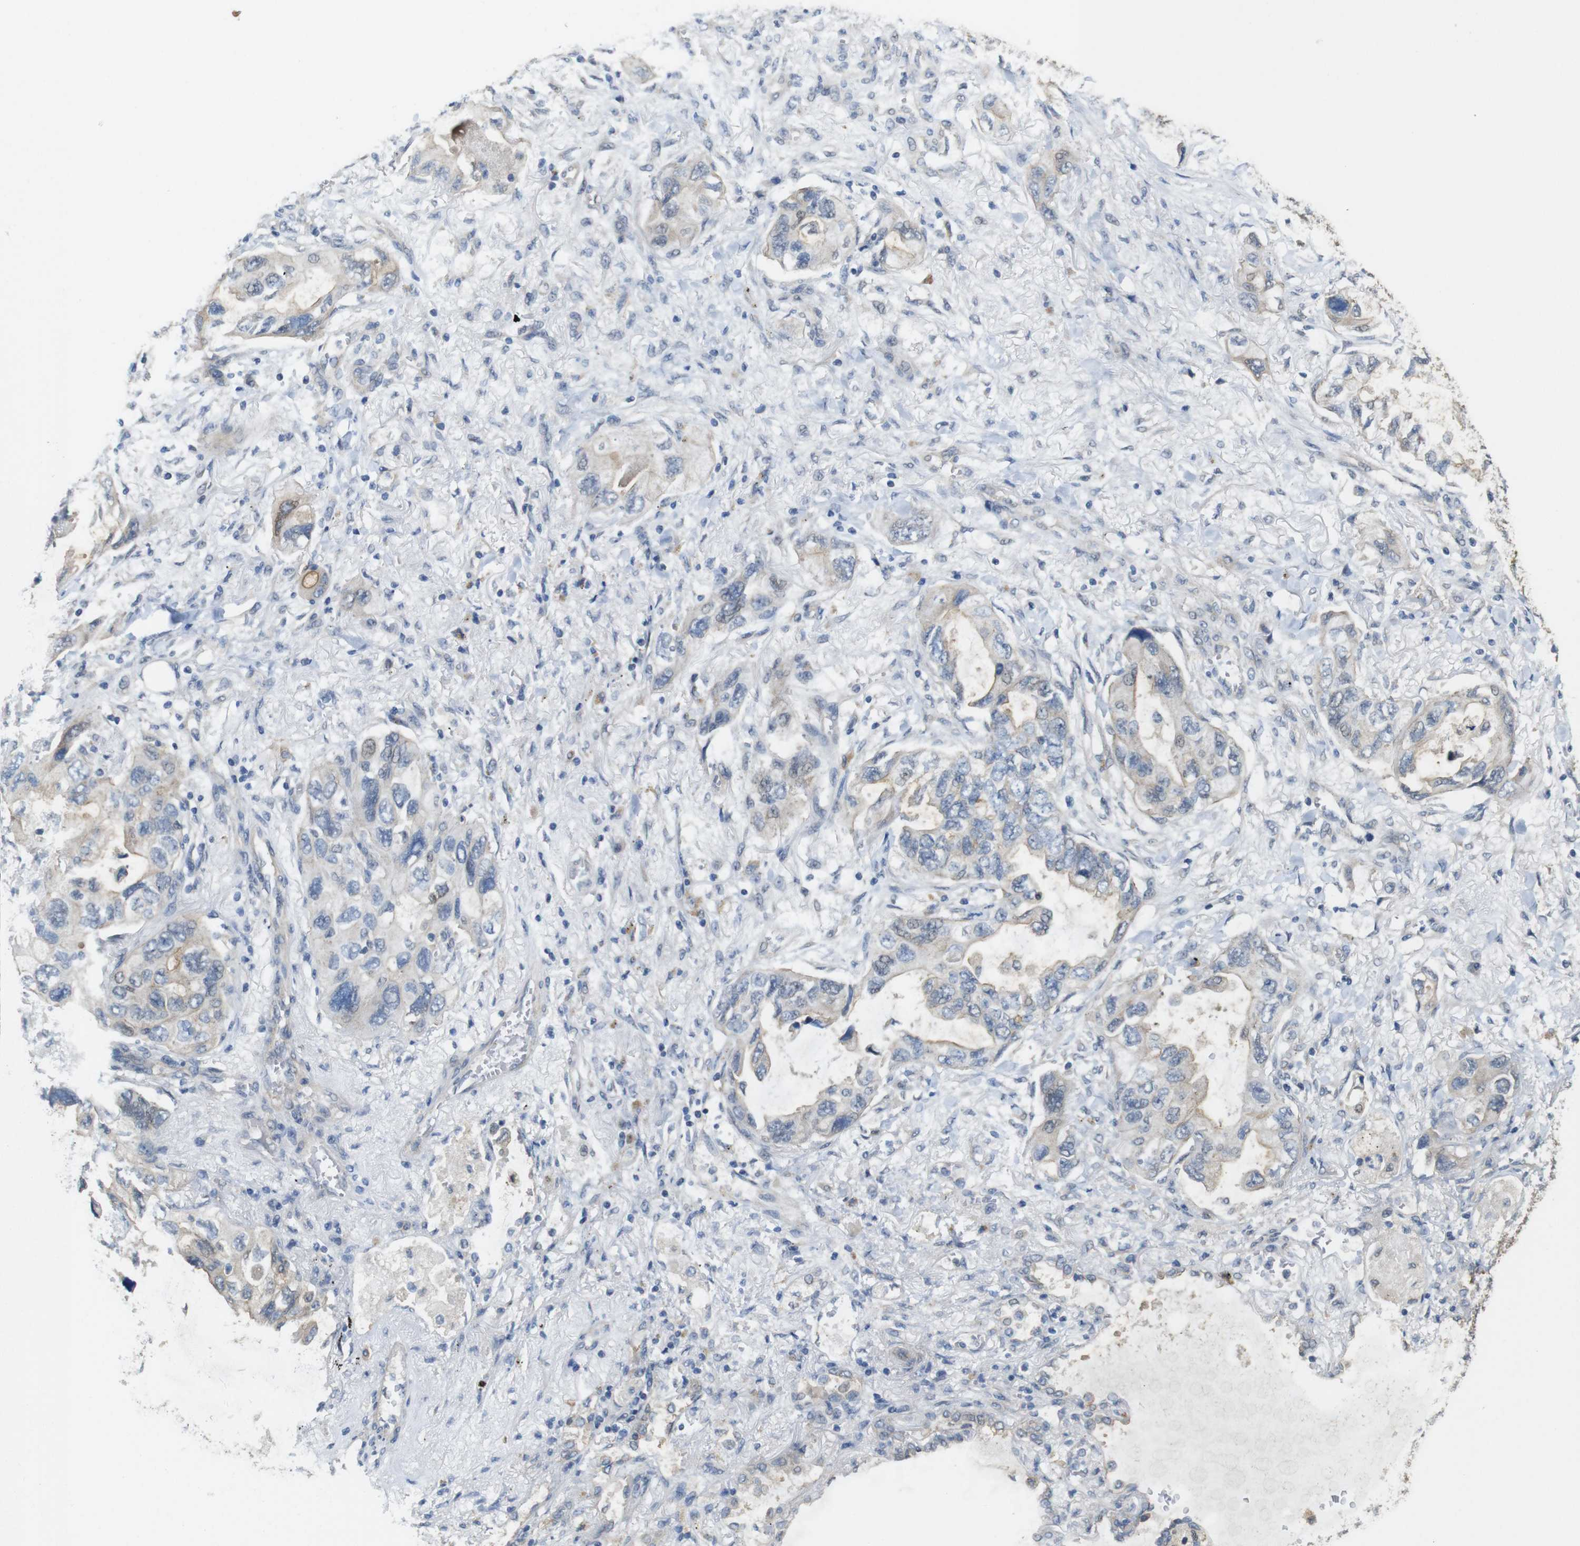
{"staining": {"intensity": "weak", "quantity": "25%-75%", "location": "cytoplasmic/membranous"}, "tissue": "lung cancer", "cell_type": "Tumor cells", "image_type": "cancer", "snomed": [{"axis": "morphology", "description": "Squamous cell carcinoma, NOS"}, {"axis": "topography", "description": "Lung"}], "caption": "Lung squamous cell carcinoma tissue demonstrates weak cytoplasmic/membranous positivity in approximately 25%-75% of tumor cells, visualized by immunohistochemistry.", "gene": "CDC34", "patient": {"sex": "female", "age": 73}}